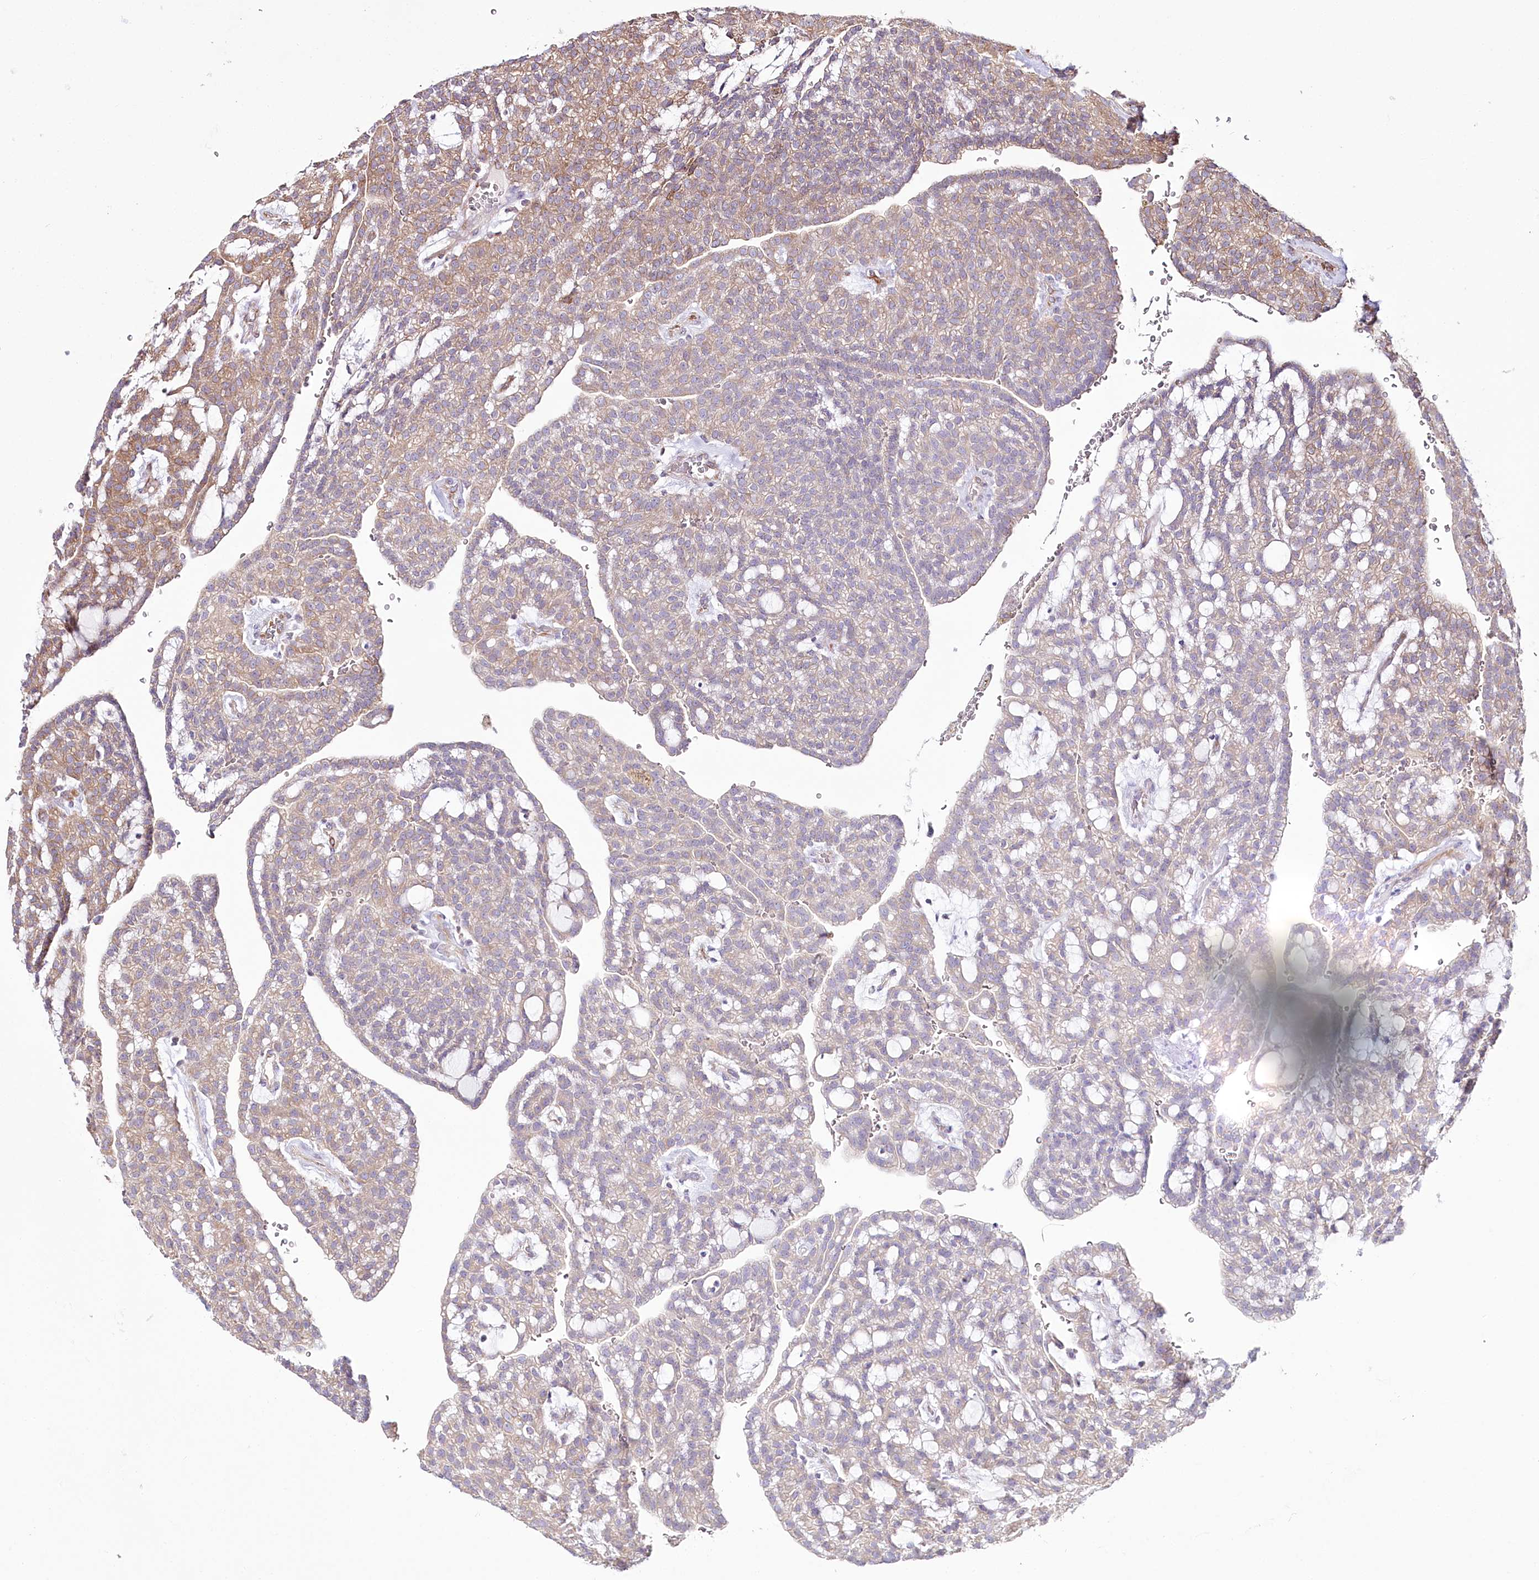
{"staining": {"intensity": "moderate", "quantity": "<25%", "location": "cytoplasmic/membranous"}, "tissue": "renal cancer", "cell_type": "Tumor cells", "image_type": "cancer", "snomed": [{"axis": "morphology", "description": "Adenocarcinoma, NOS"}, {"axis": "topography", "description": "Kidney"}], "caption": "A brown stain highlights moderate cytoplasmic/membranous staining of a protein in human adenocarcinoma (renal) tumor cells.", "gene": "POGLUT1", "patient": {"sex": "male", "age": 63}}